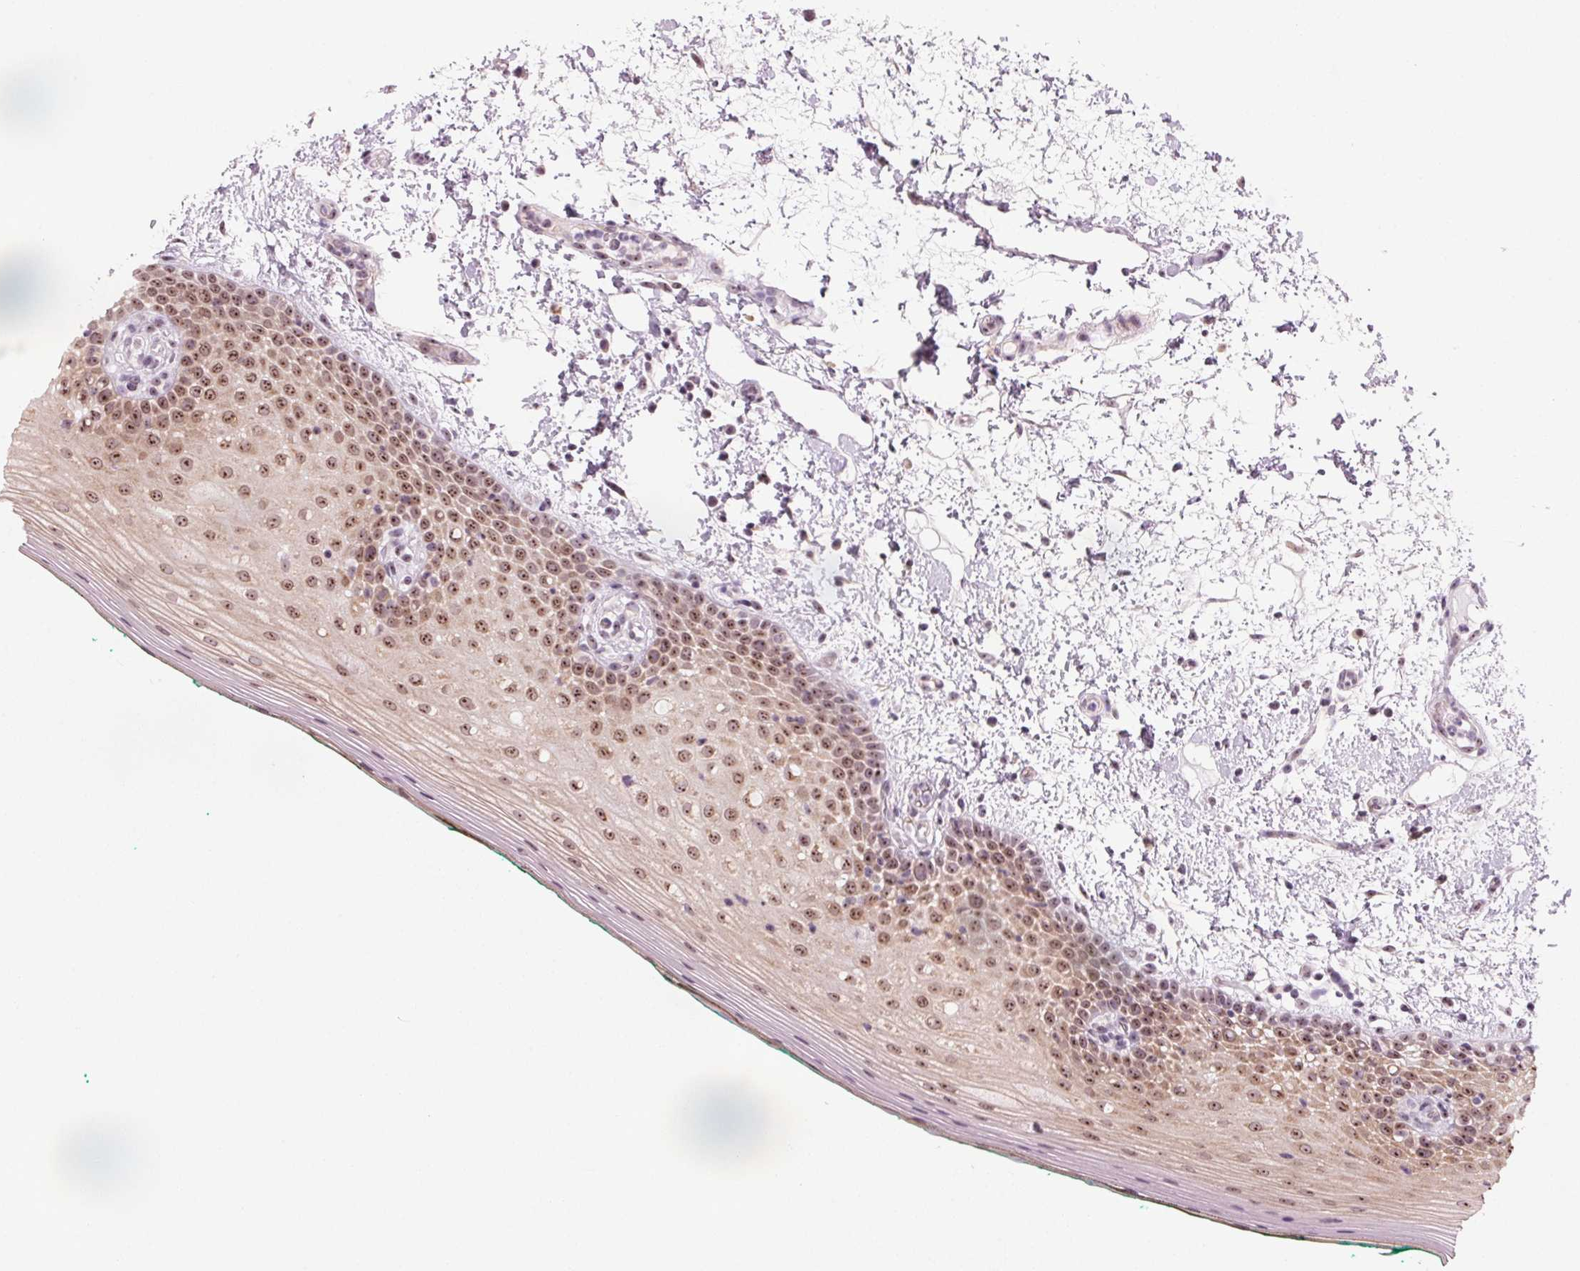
{"staining": {"intensity": "moderate", "quantity": "25%-75%", "location": "nuclear"}, "tissue": "oral mucosa", "cell_type": "Squamous epithelial cells", "image_type": "normal", "snomed": [{"axis": "morphology", "description": "Normal tissue, NOS"}, {"axis": "topography", "description": "Oral tissue"}], "caption": "High-magnification brightfield microscopy of normal oral mucosa stained with DAB (brown) and counterstained with hematoxylin (blue). squamous epithelial cells exhibit moderate nuclear expression is present in approximately25%-75% of cells. The staining was performed using DAB (3,3'-diaminobenzidine), with brown indicating positive protein expression. Nuclei are stained blue with hematoxylin.", "gene": "DNTTIP2", "patient": {"sex": "female", "age": 83}}